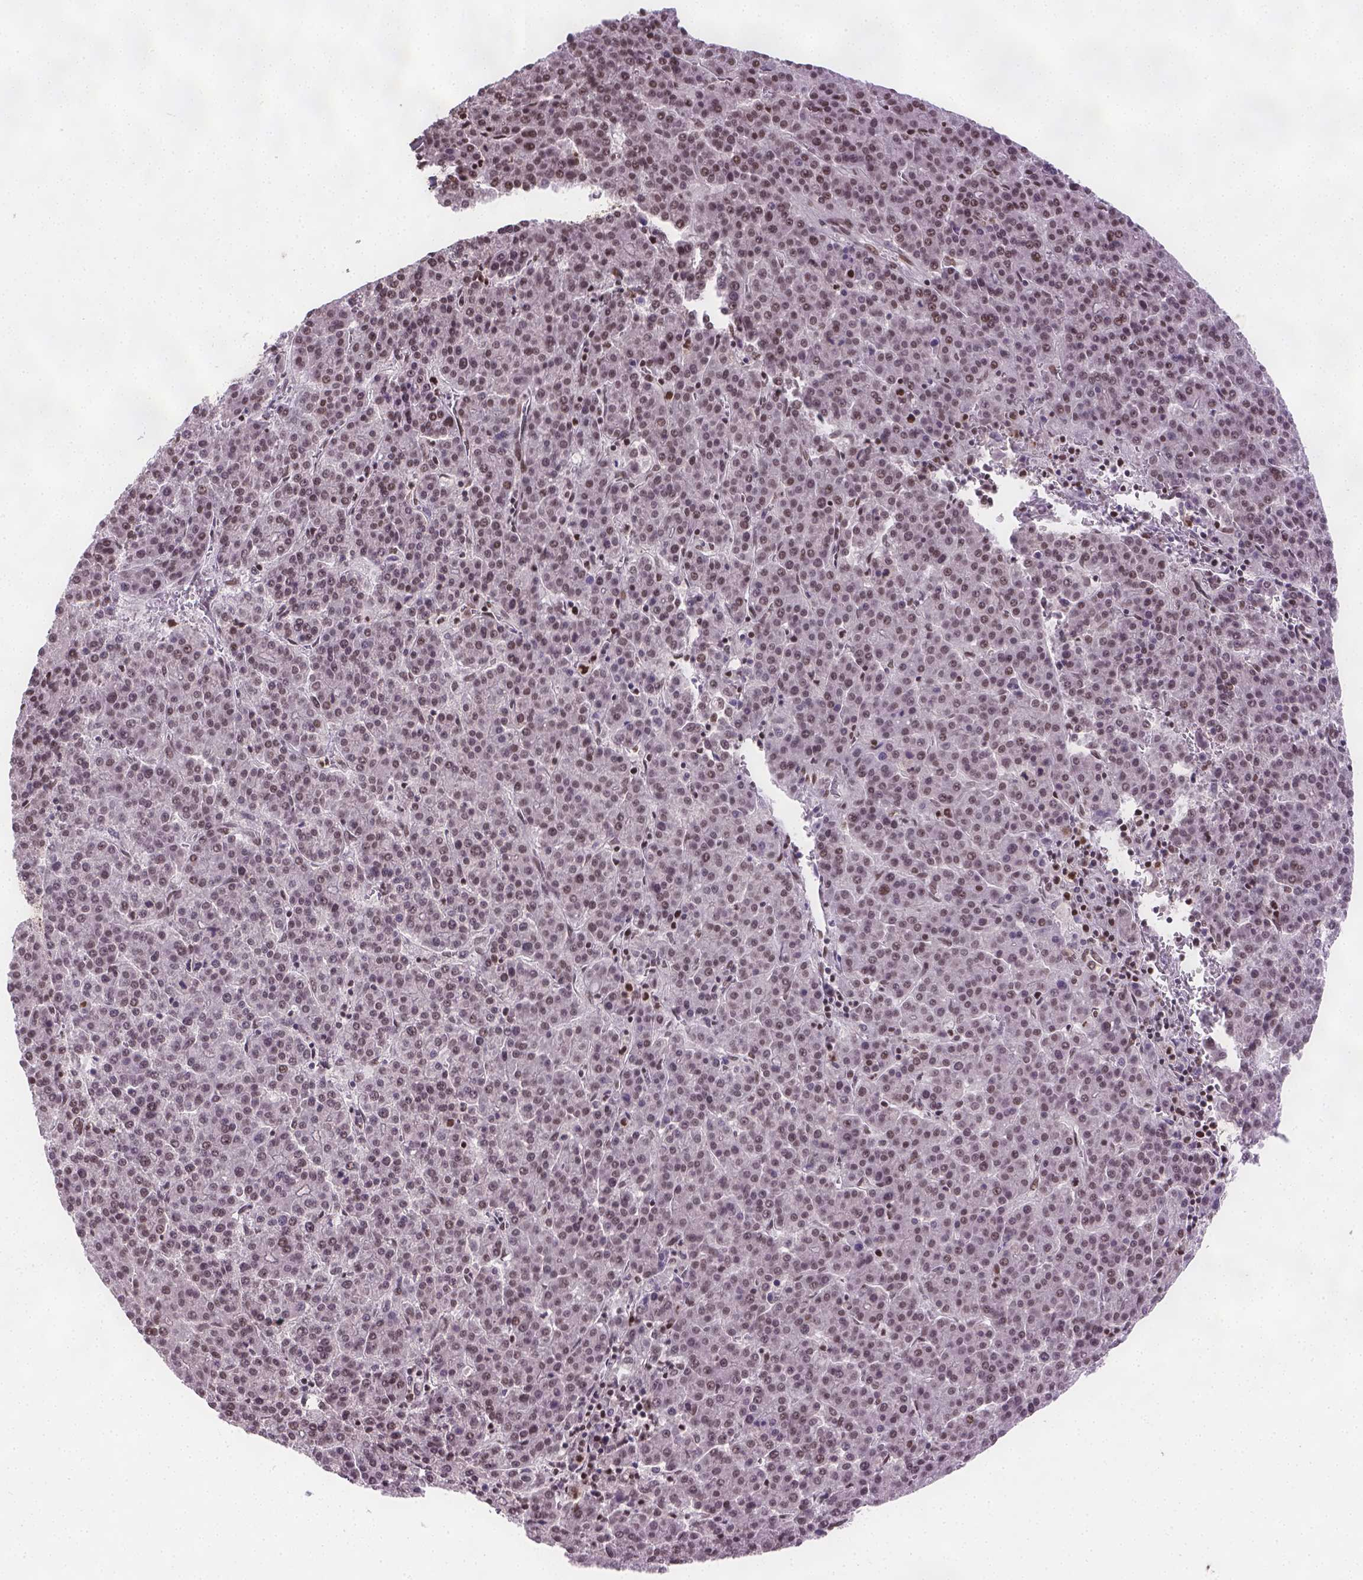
{"staining": {"intensity": "moderate", "quantity": "25%-75%", "location": "nuclear"}, "tissue": "liver cancer", "cell_type": "Tumor cells", "image_type": "cancer", "snomed": [{"axis": "morphology", "description": "Carcinoma, Hepatocellular, NOS"}, {"axis": "topography", "description": "Liver"}], "caption": "About 25%-75% of tumor cells in liver cancer (hepatocellular carcinoma) display moderate nuclear protein staining as visualized by brown immunohistochemical staining.", "gene": "FANCE", "patient": {"sex": "female", "age": 58}}